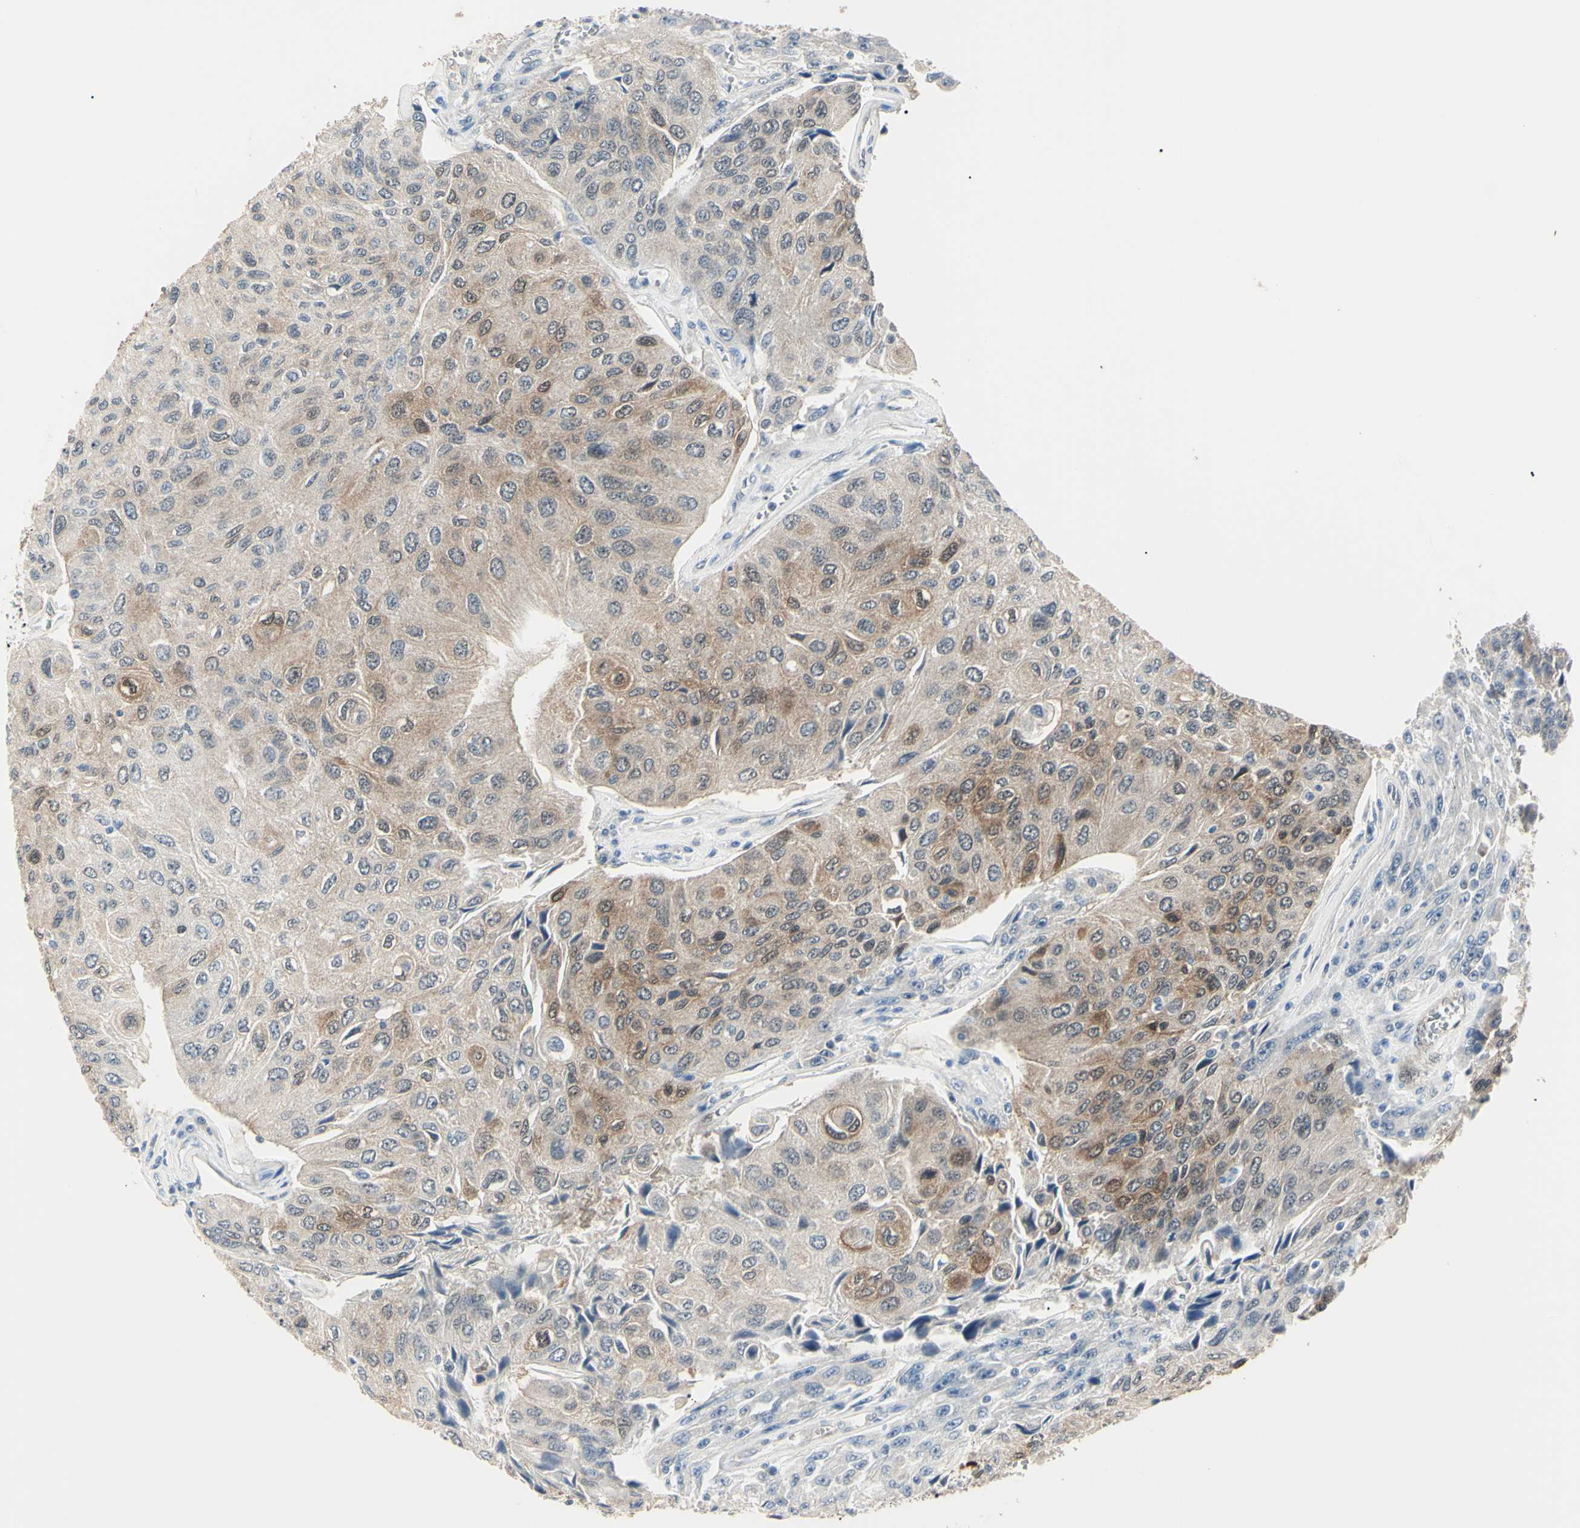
{"staining": {"intensity": "moderate", "quantity": "25%-75%", "location": "cytoplasmic/membranous,nuclear"}, "tissue": "urothelial cancer", "cell_type": "Tumor cells", "image_type": "cancer", "snomed": [{"axis": "morphology", "description": "Urothelial carcinoma, High grade"}, {"axis": "topography", "description": "Urinary bladder"}], "caption": "The immunohistochemical stain shows moderate cytoplasmic/membranous and nuclear expression in tumor cells of urothelial cancer tissue. (DAB (3,3'-diaminobenzidine) = brown stain, brightfield microscopy at high magnification).", "gene": "AKR1C3", "patient": {"sex": "male", "age": 66}}